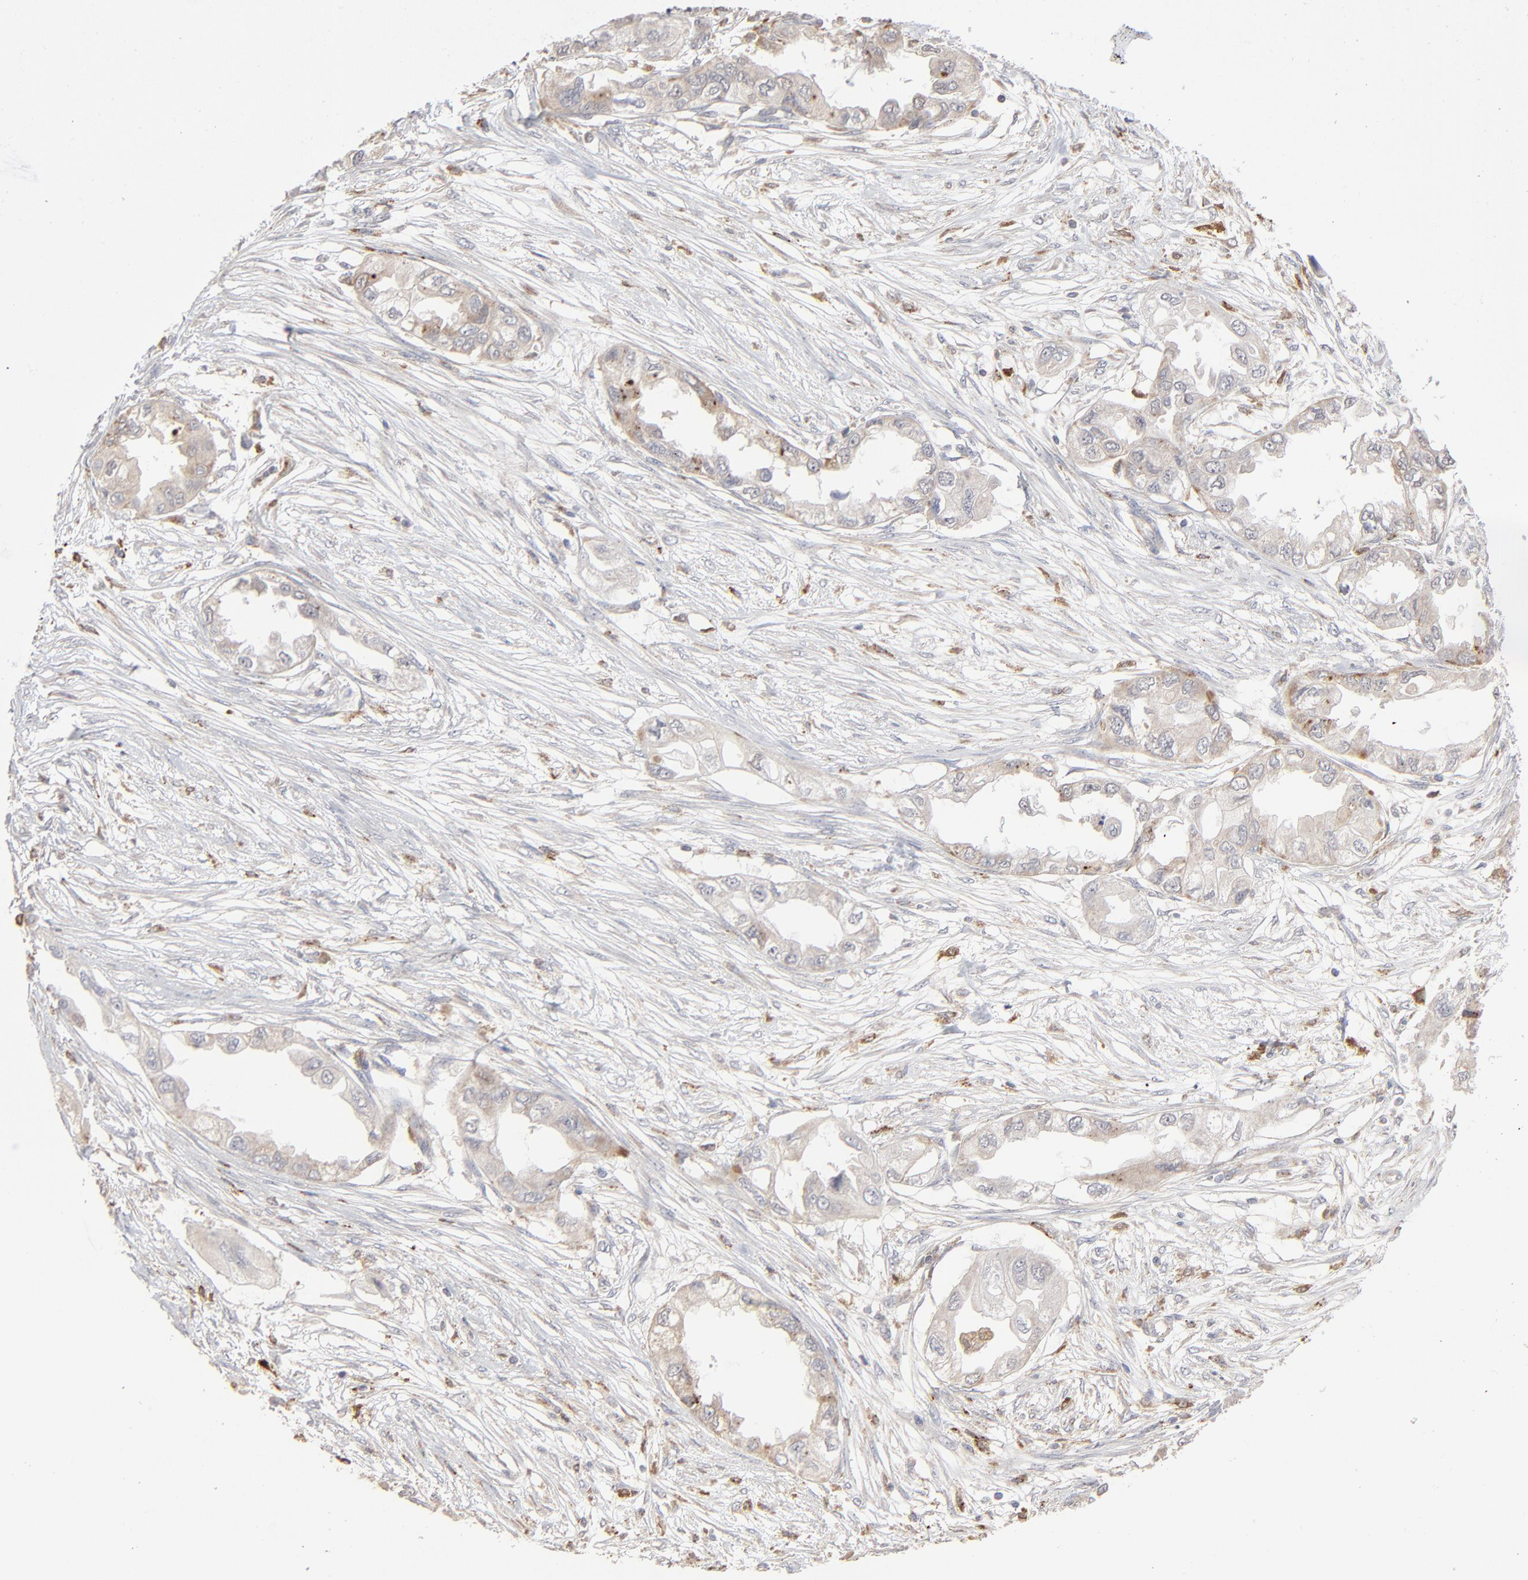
{"staining": {"intensity": "weak", "quantity": ">75%", "location": "cytoplasmic/membranous"}, "tissue": "endometrial cancer", "cell_type": "Tumor cells", "image_type": "cancer", "snomed": [{"axis": "morphology", "description": "Adenocarcinoma, NOS"}, {"axis": "topography", "description": "Endometrium"}], "caption": "A photomicrograph of human endometrial adenocarcinoma stained for a protein exhibits weak cytoplasmic/membranous brown staining in tumor cells. The staining was performed using DAB, with brown indicating positive protein expression. Nuclei are stained blue with hematoxylin.", "gene": "POMT2", "patient": {"sex": "female", "age": 67}}